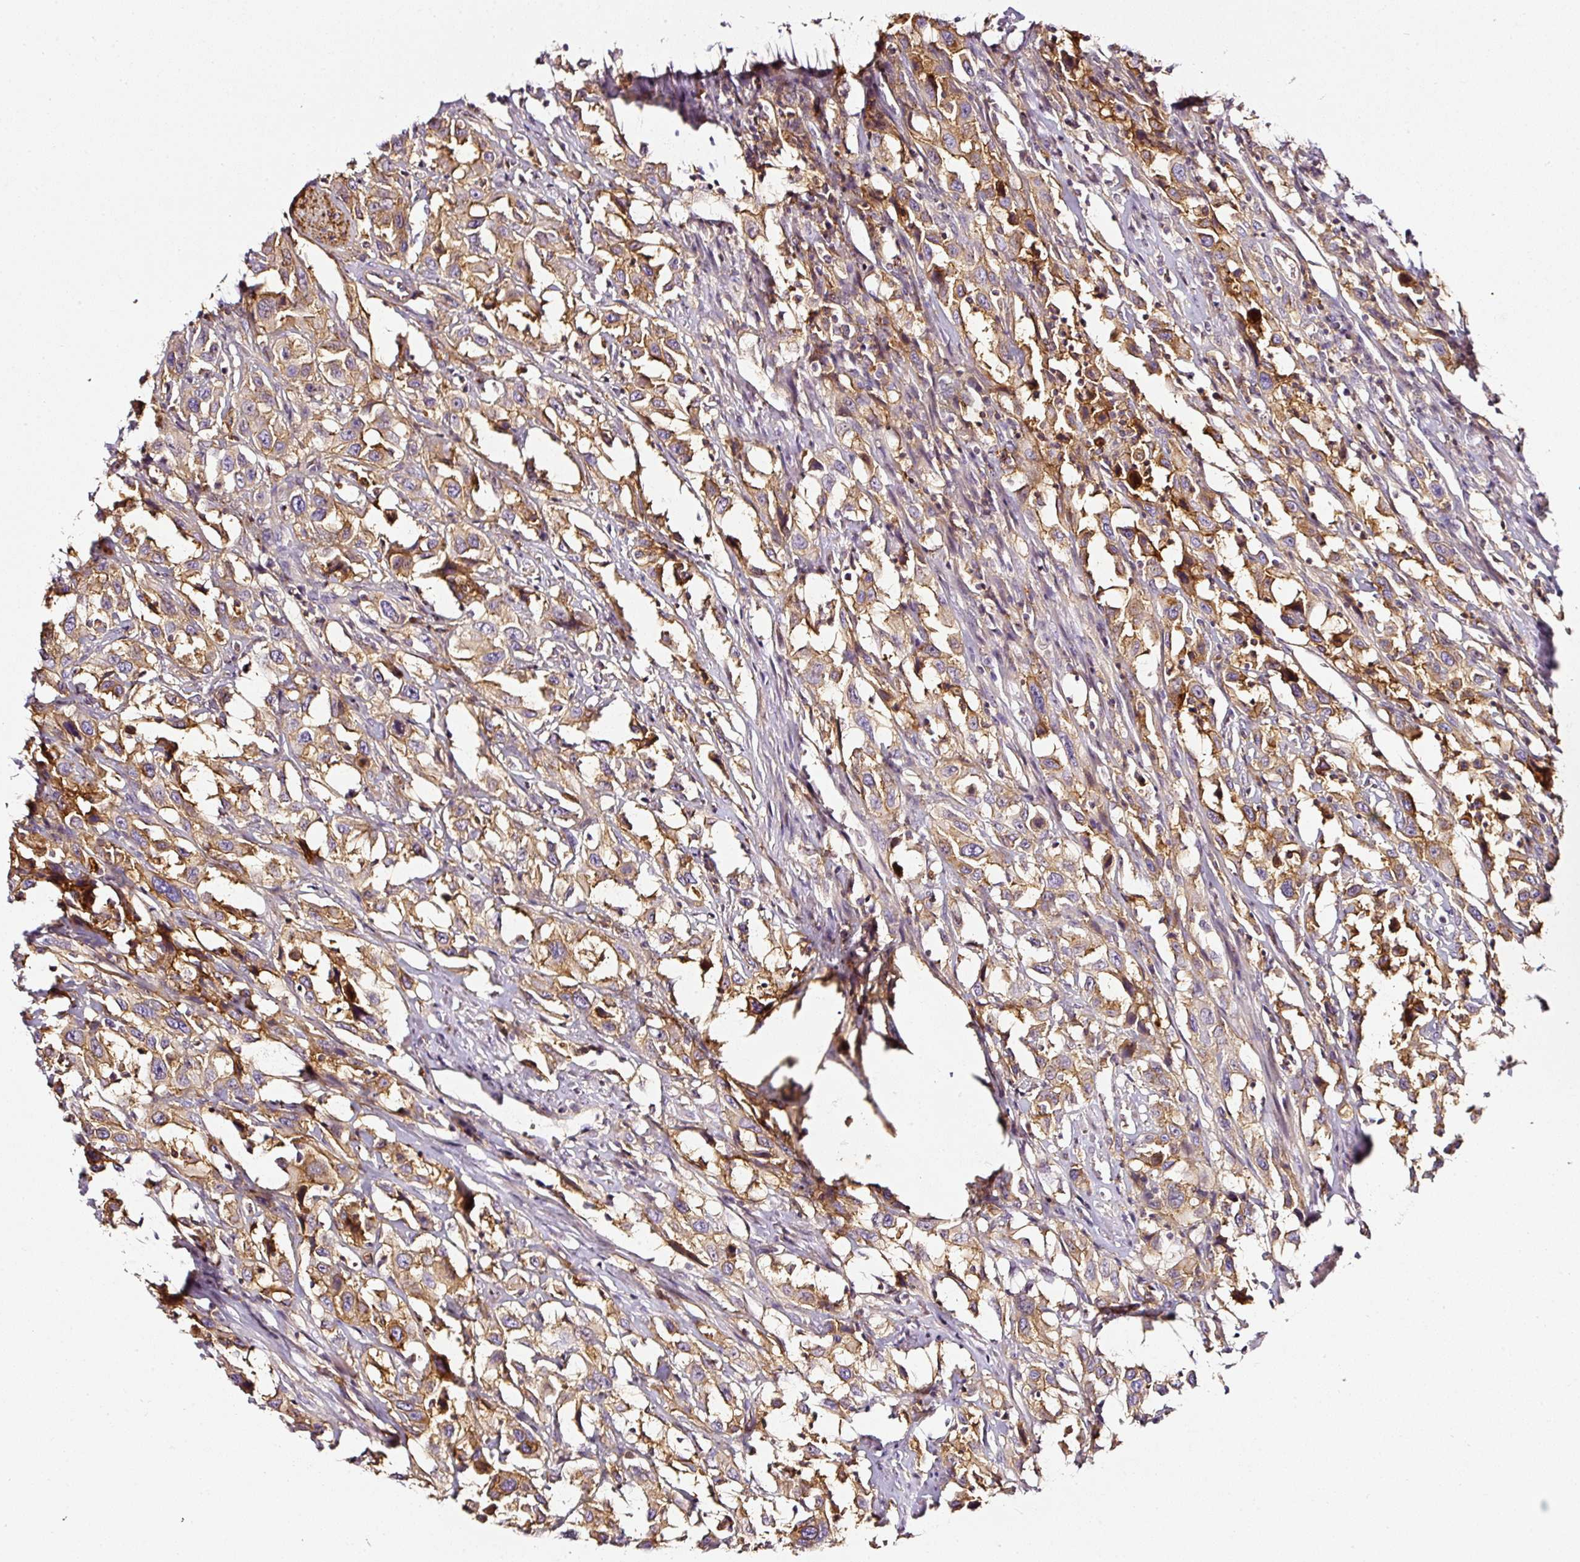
{"staining": {"intensity": "moderate", "quantity": ">75%", "location": "cytoplasmic/membranous"}, "tissue": "urothelial cancer", "cell_type": "Tumor cells", "image_type": "cancer", "snomed": [{"axis": "morphology", "description": "Urothelial carcinoma, High grade"}, {"axis": "topography", "description": "Urinary bladder"}], "caption": "IHC (DAB) staining of urothelial cancer displays moderate cytoplasmic/membranous protein staining in about >75% of tumor cells.", "gene": "CD47", "patient": {"sex": "male", "age": 61}}